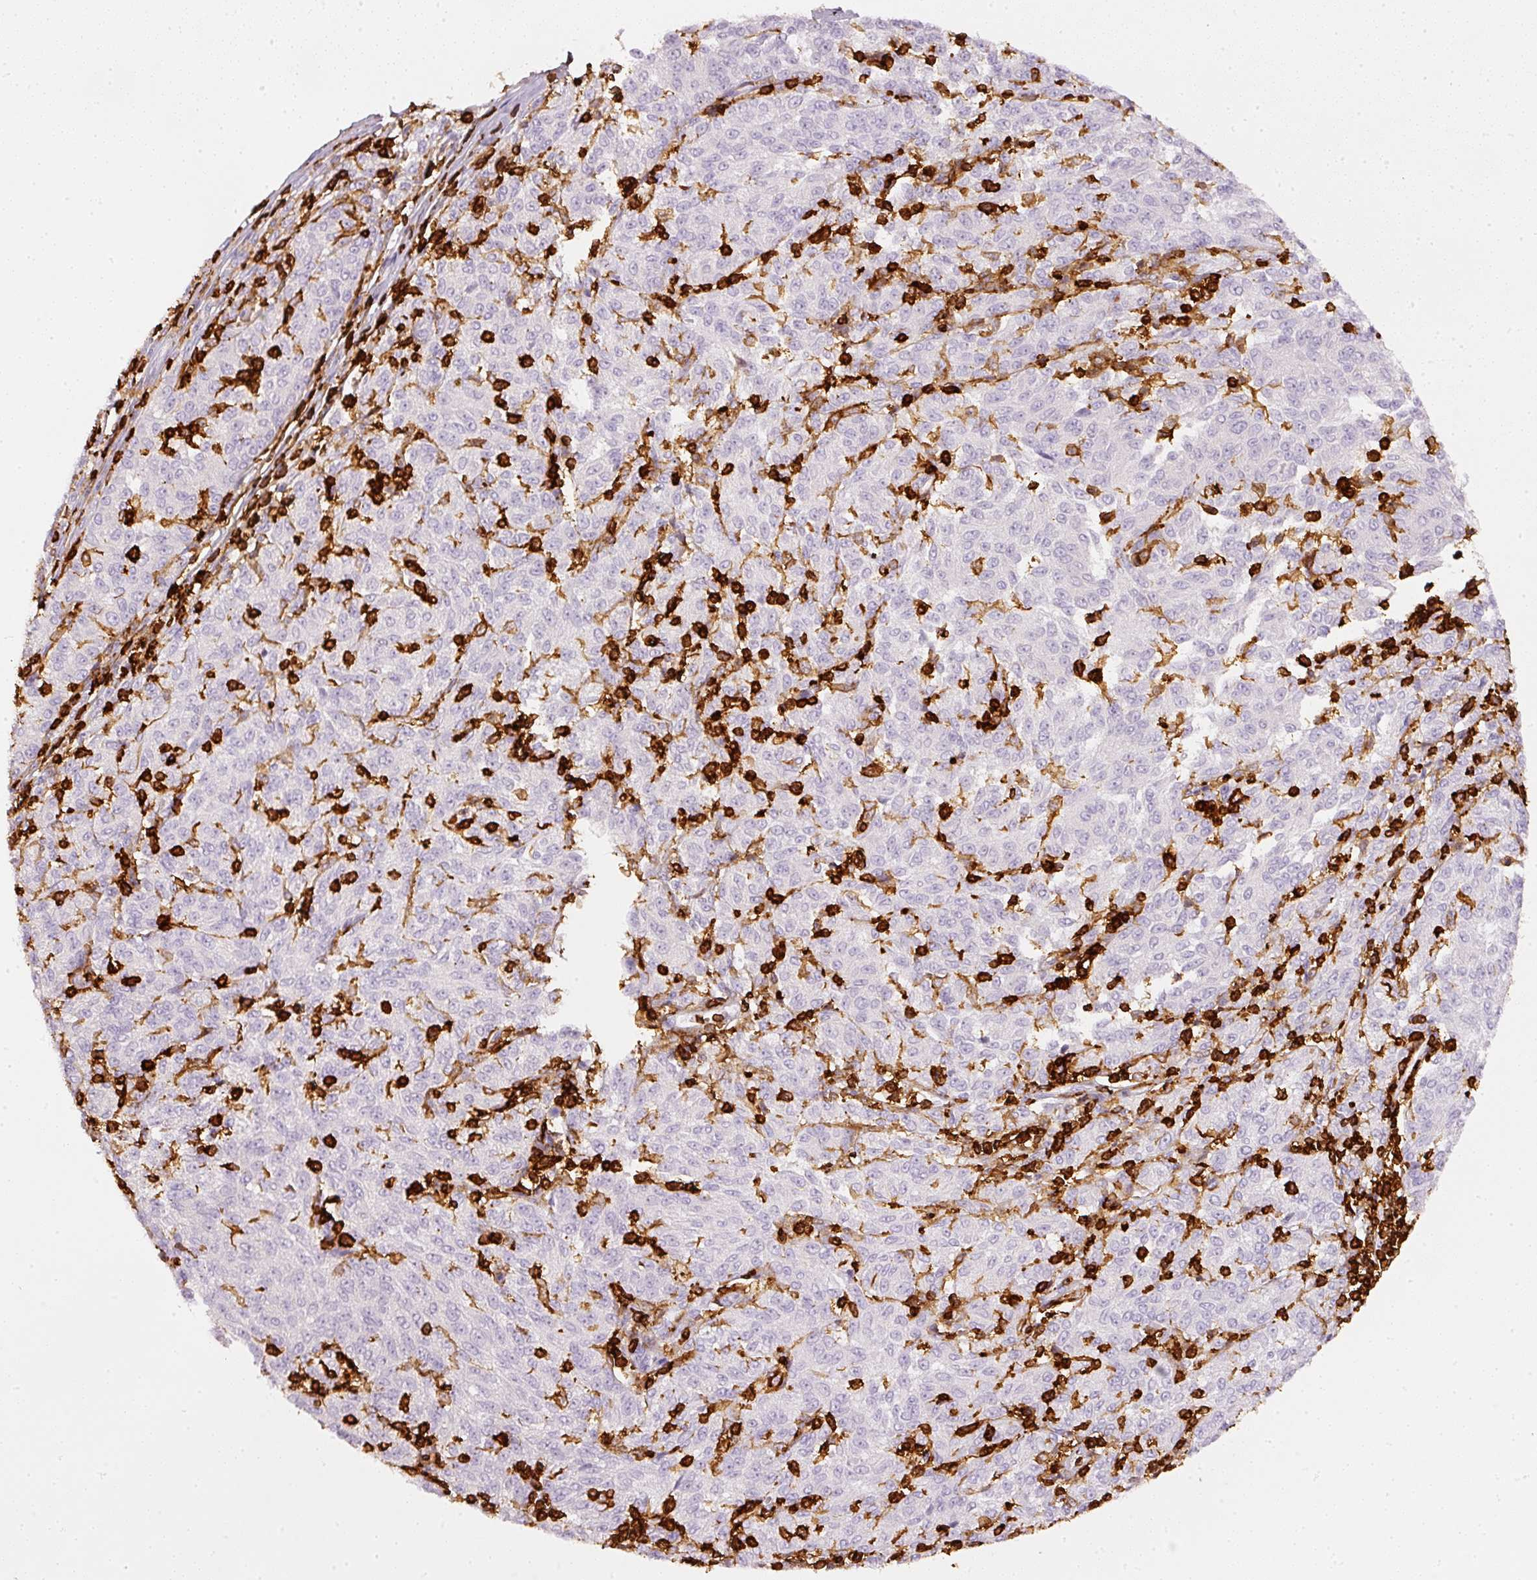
{"staining": {"intensity": "negative", "quantity": "none", "location": "none"}, "tissue": "melanoma", "cell_type": "Tumor cells", "image_type": "cancer", "snomed": [{"axis": "morphology", "description": "Malignant melanoma, NOS"}, {"axis": "topography", "description": "Skin"}], "caption": "Image shows no protein expression in tumor cells of malignant melanoma tissue.", "gene": "EVL", "patient": {"sex": "female", "age": 72}}